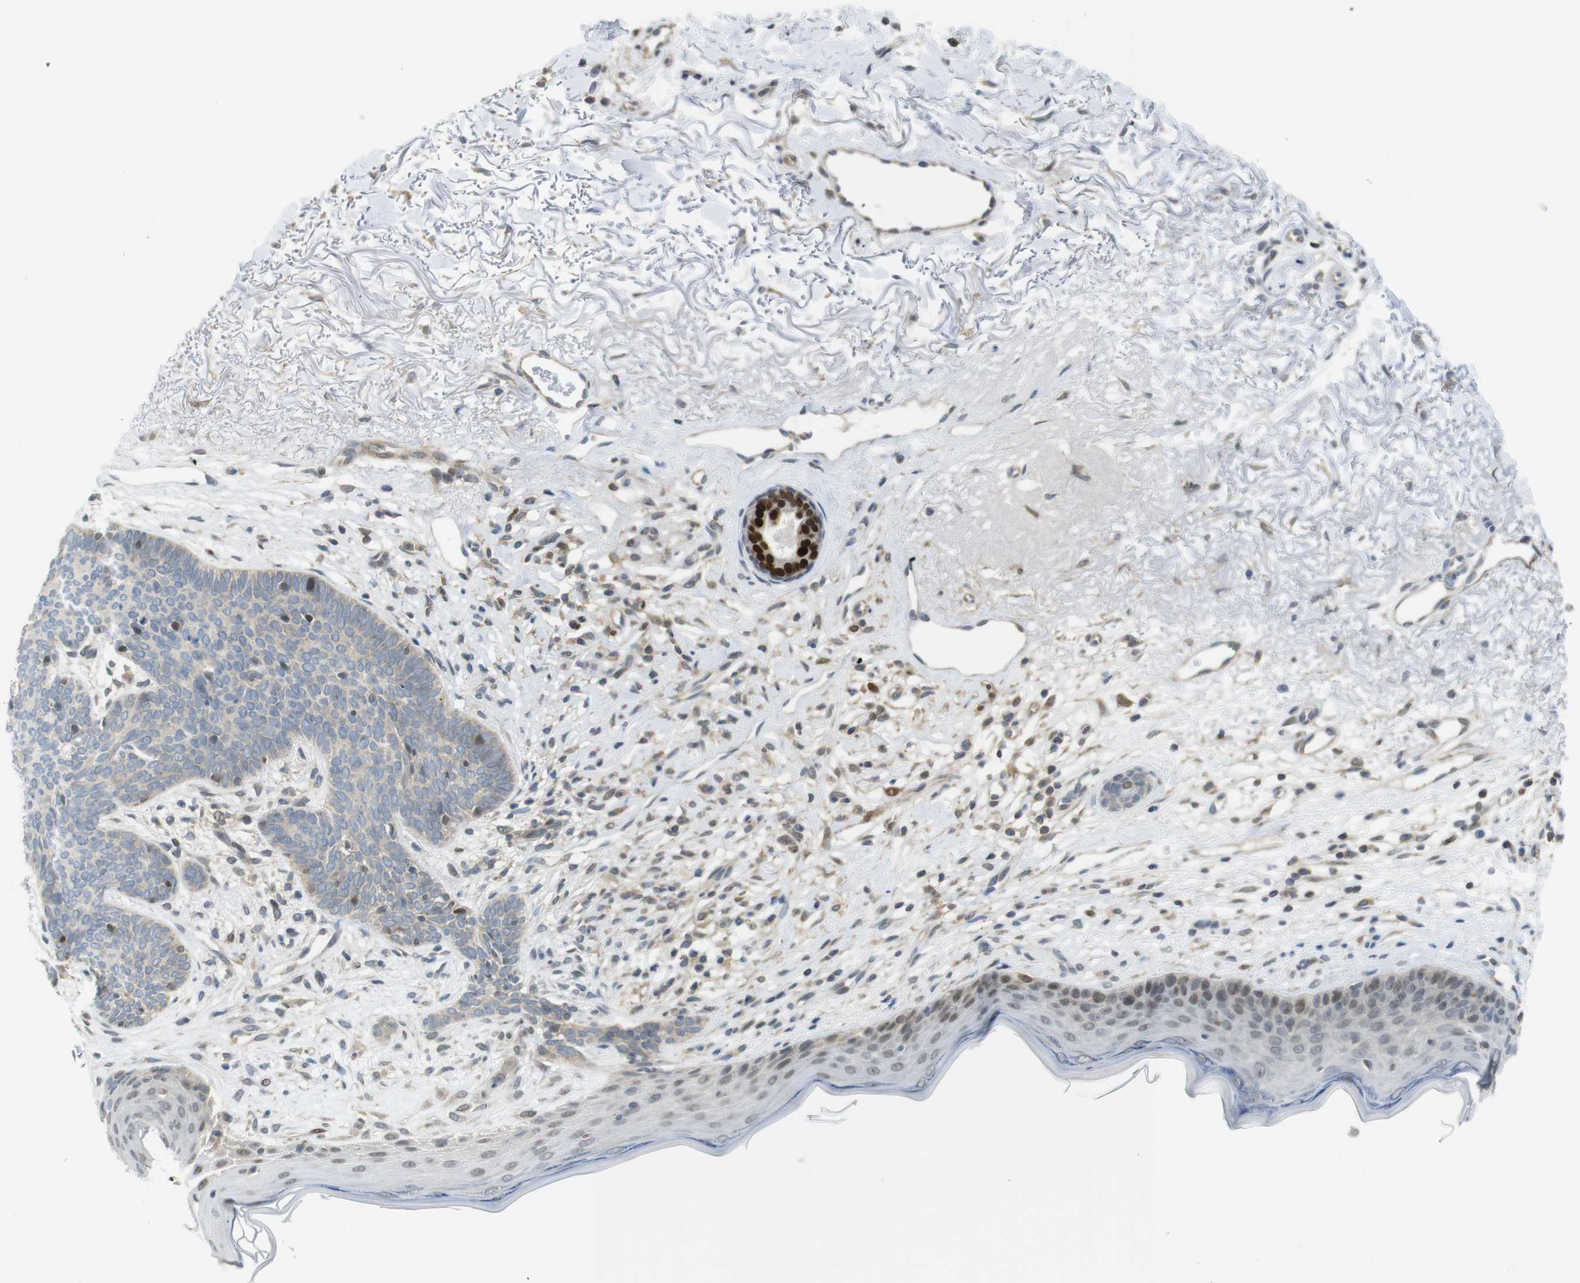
{"staining": {"intensity": "moderate", "quantity": "<25%", "location": "nuclear"}, "tissue": "skin cancer", "cell_type": "Tumor cells", "image_type": "cancer", "snomed": [{"axis": "morphology", "description": "Normal tissue, NOS"}, {"axis": "morphology", "description": "Basal cell carcinoma"}, {"axis": "topography", "description": "Skin"}], "caption": "Moderate nuclear protein expression is seen in about <25% of tumor cells in skin cancer (basal cell carcinoma). (brown staining indicates protein expression, while blue staining denotes nuclei).", "gene": "RCC1", "patient": {"sex": "female", "age": 70}}